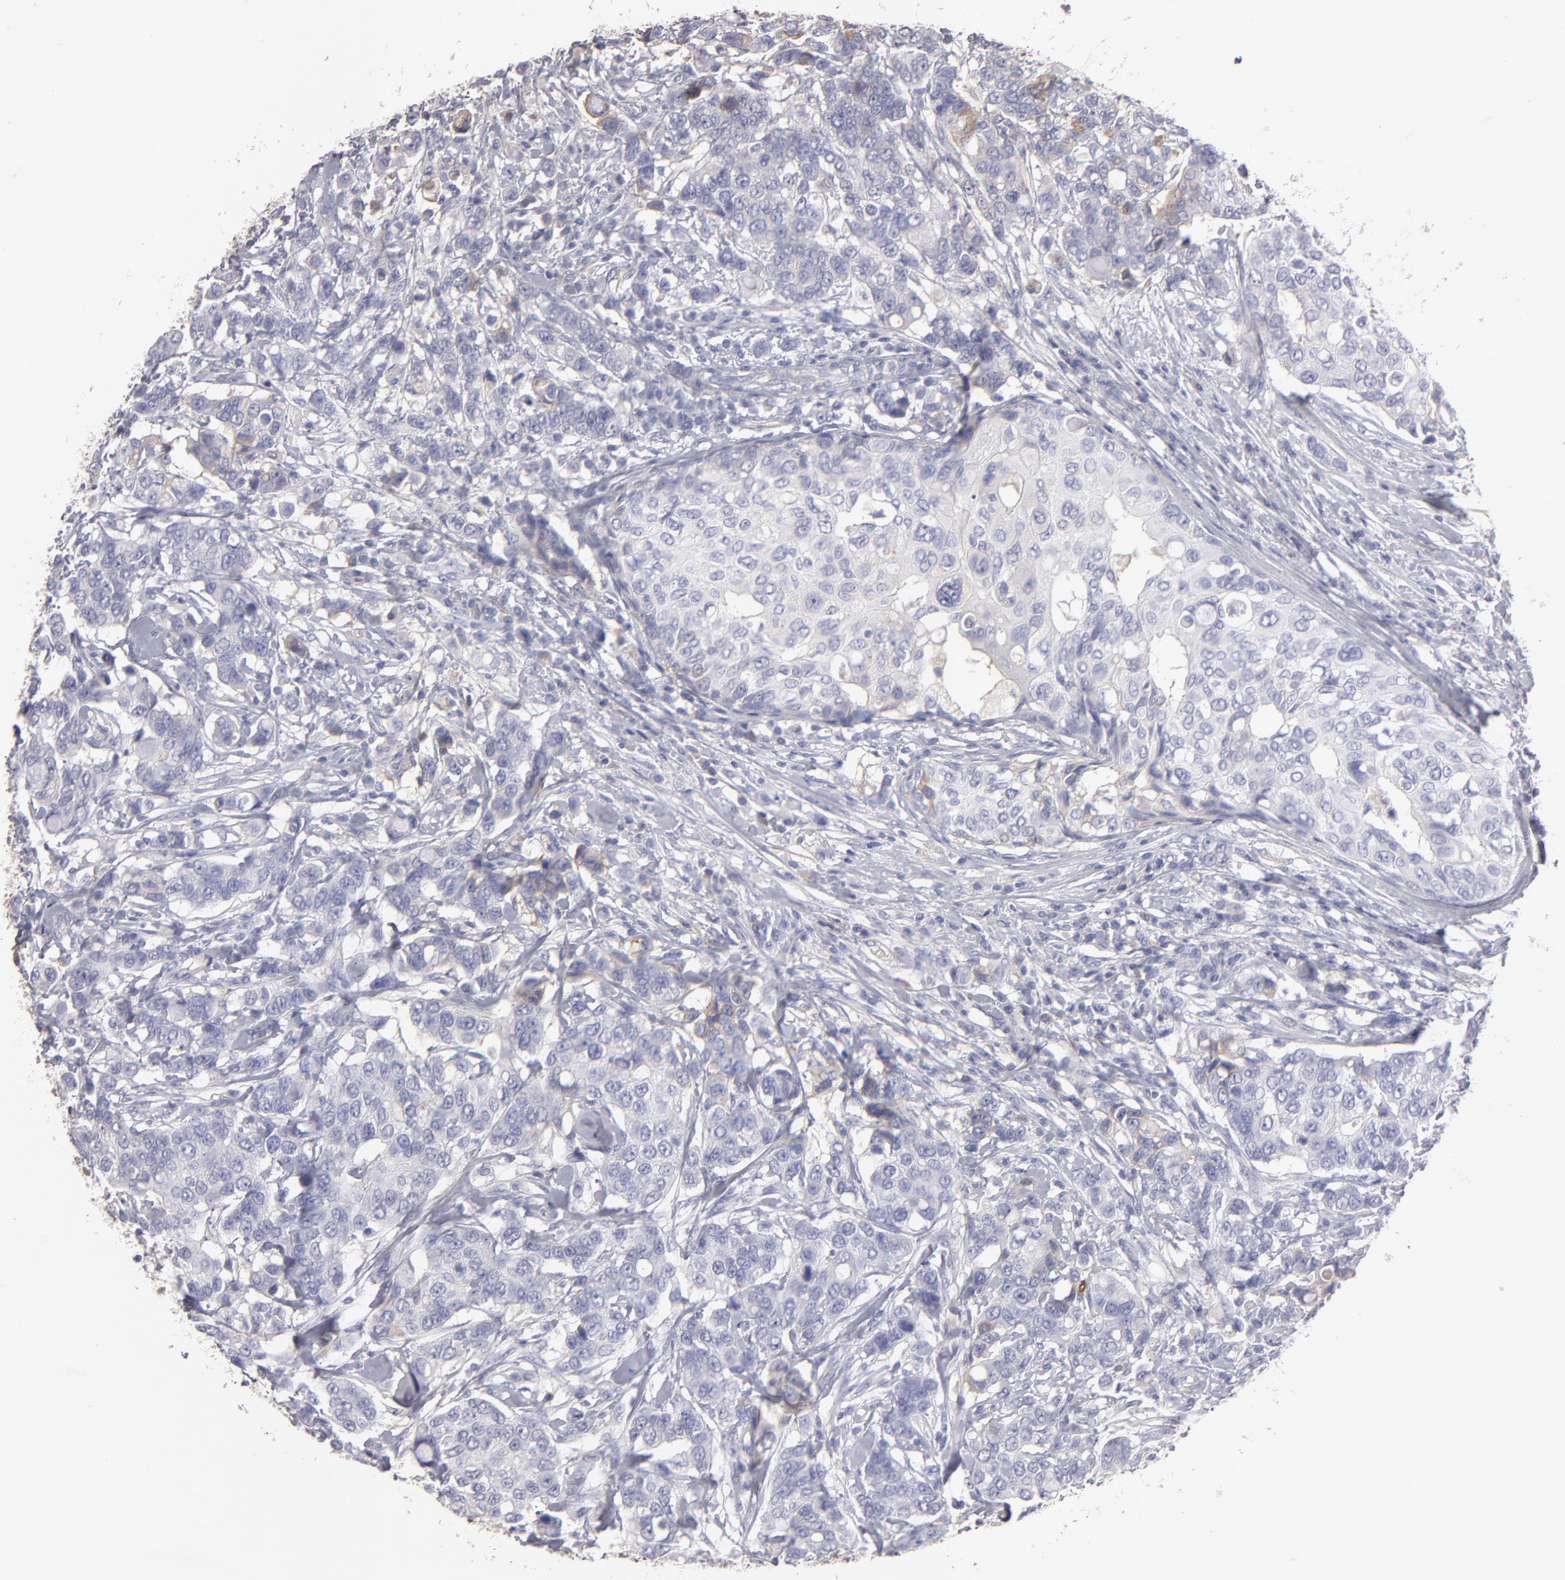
{"staining": {"intensity": "negative", "quantity": "none", "location": "none"}, "tissue": "breast cancer", "cell_type": "Tumor cells", "image_type": "cancer", "snomed": [{"axis": "morphology", "description": "Duct carcinoma"}, {"axis": "topography", "description": "Breast"}], "caption": "This is an immunohistochemistry (IHC) histopathology image of intraductal carcinoma (breast). There is no staining in tumor cells.", "gene": "ABCC4", "patient": {"sex": "female", "age": 27}}